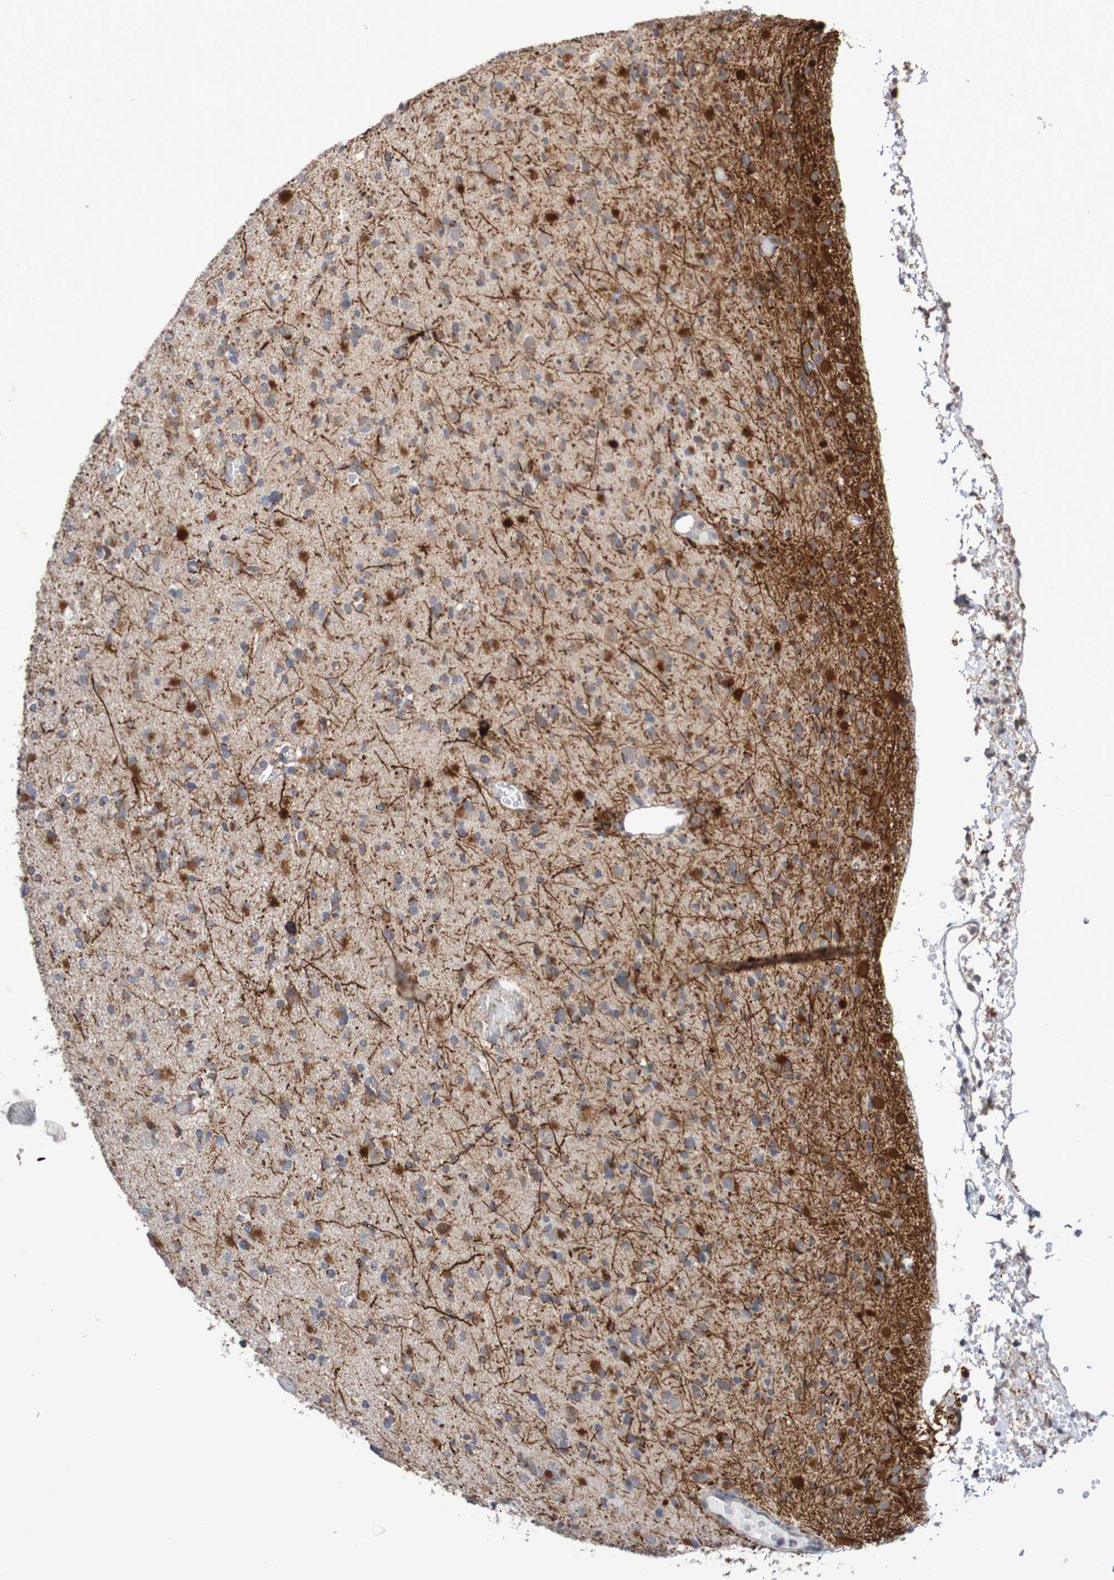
{"staining": {"intensity": "moderate", "quantity": "<25%", "location": "cytoplasmic/membranous"}, "tissue": "glioma", "cell_type": "Tumor cells", "image_type": "cancer", "snomed": [{"axis": "morphology", "description": "Glioma, malignant, Low grade"}, {"axis": "topography", "description": "Brain"}], "caption": "Moderate cytoplasmic/membranous staining is identified in approximately <25% of tumor cells in malignant glioma (low-grade). The staining was performed using DAB (3,3'-diaminobenzidine) to visualize the protein expression in brown, while the nuclei were stained in blue with hematoxylin (Magnification: 20x).", "gene": "DVL1", "patient": {"sex": "female", "age": 22}}